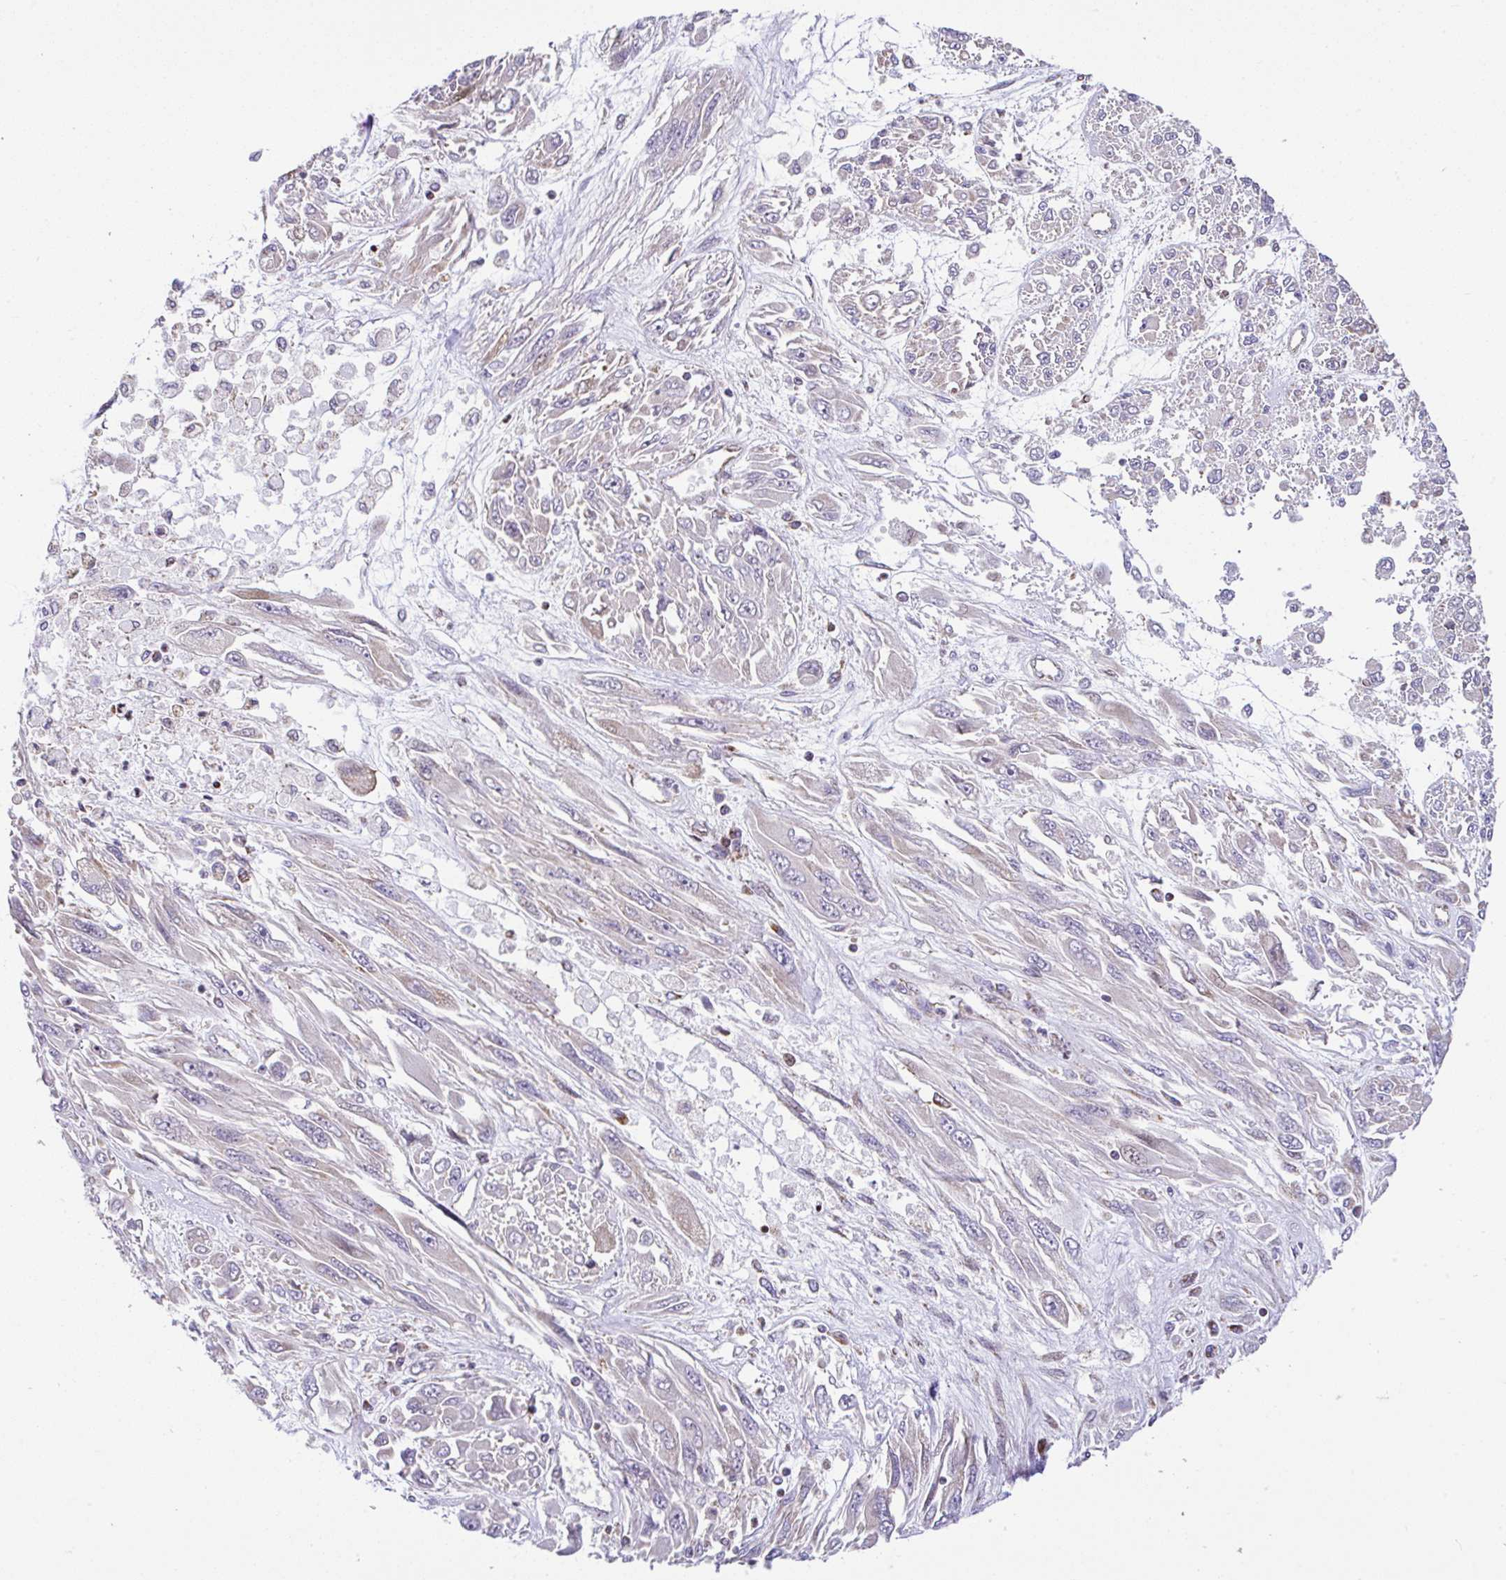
{"staining": {"intensity": "negative", "quantity": "none", "location": "none"}, "tissue": "melanoma", "cell_type": "Tumor cells", "image_type": "cancer", "snomed": [{"axis": "morphology", "description": "Malignant melanoma, NOS"}, {"axis": "topography", "description": "Skin"}], "caption": "The immunohistochemistry (IHC) histopathology image has no significant expression in tumor cells of malignant melanoma tissue.", "gene": "FIGNL1", "patient": {"sex": "female", "age": 91}}